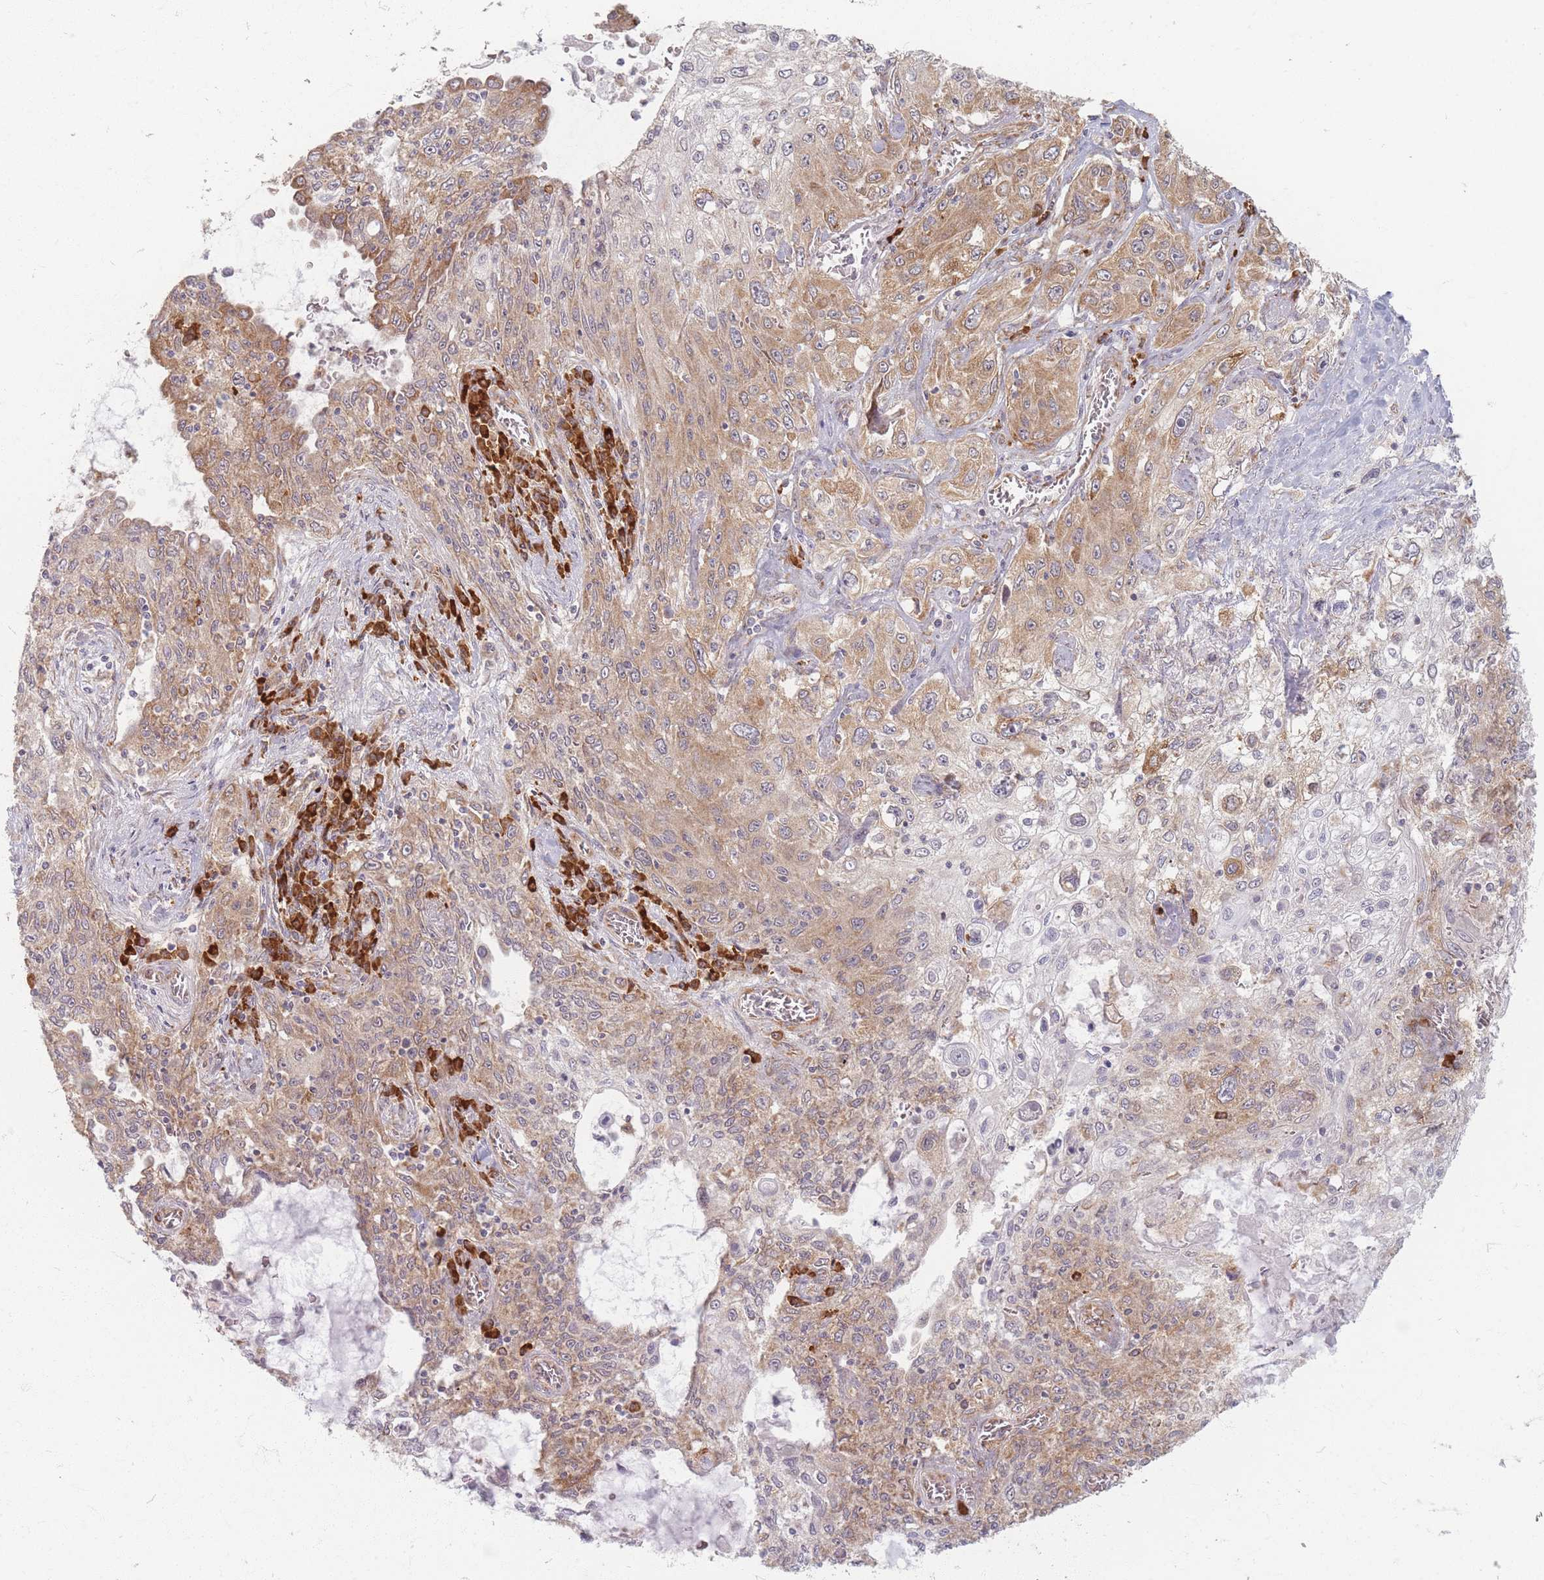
{"staining": {"intensity": "moderate", "quantity": ">75%", "location": "cytoplasmic/membranous"}, "tissue": "lung cancer", "cell_type": "Tumor cells", "image_type": "cancer", "snomed": [{"axis": "morphology", "description": "Squamous cell carcinoma, NOS"}, {"axis": "topography", "description": "Lung"}], "caption": "High-power microscopy captured an immunohistochemistry (IHC) histopathology image of lung squamous cell carcinoma, revealing moderate cytoplasmic/membranous staining in approximately >75% of tumor cells.", "gene": "SMIM14", "patient": {"sex": "female", "age": 69}}